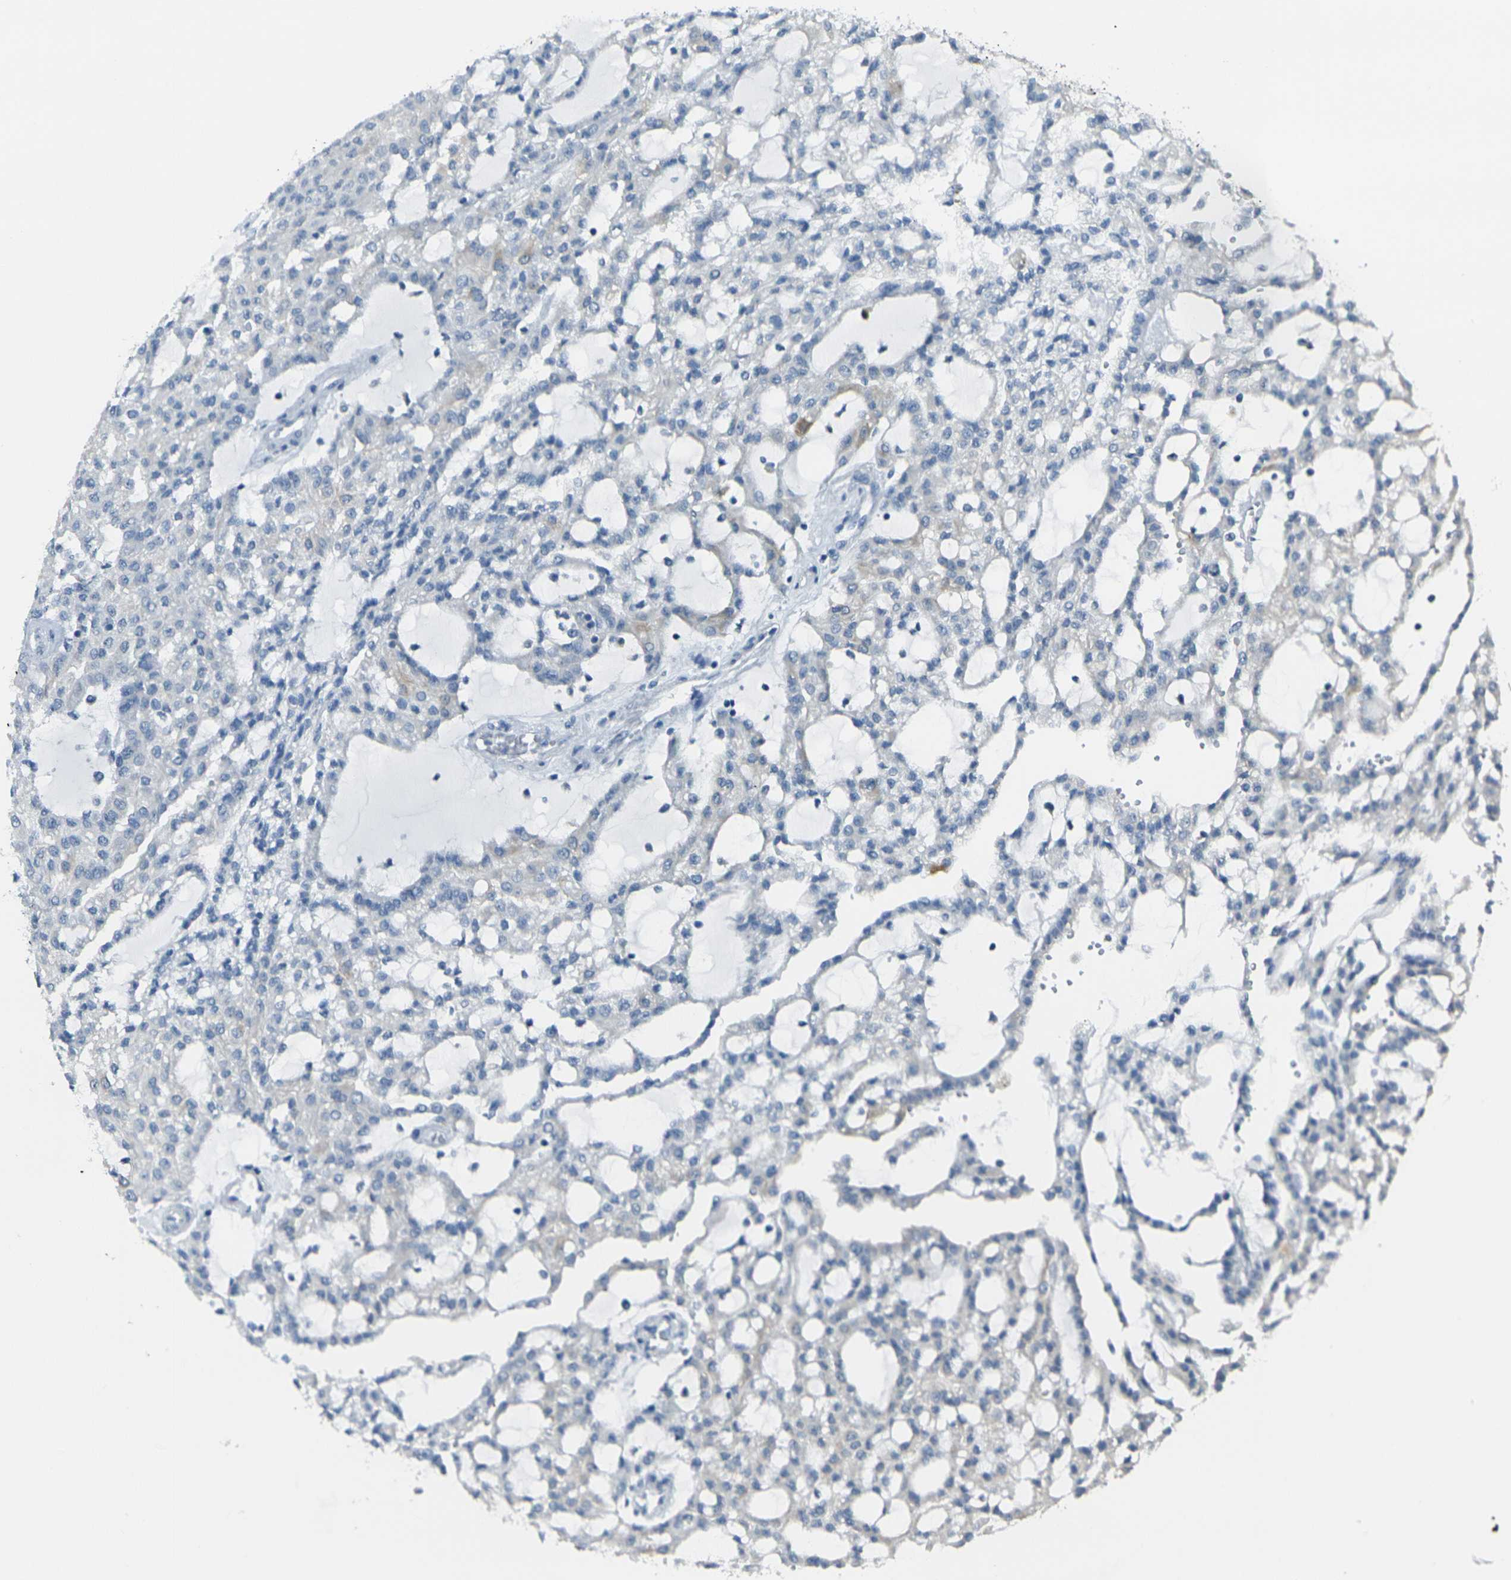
{"staining": {"intensity": "negative", "quantity": "none", "location": "none"}, "tissue": "renal cancer", "cell_type": "Tumor cells", "image_type": "cancer", "snomed": [{"axis": "morphology", "description": "Adenocarcinoma, NOS"}, {"axis": "topography", "description": "Kidney"}], "caption": "Tumor cells are negative for protein expression in human renal adenocarcinoma. The staining was performed using DAB to visualize the protein expression in brown, while the nuclei were stained in blue with hematoxylin (Magnification: 20x).", "gene": "ANKRD46", "patient": {"sex": "male", "age": 63}}